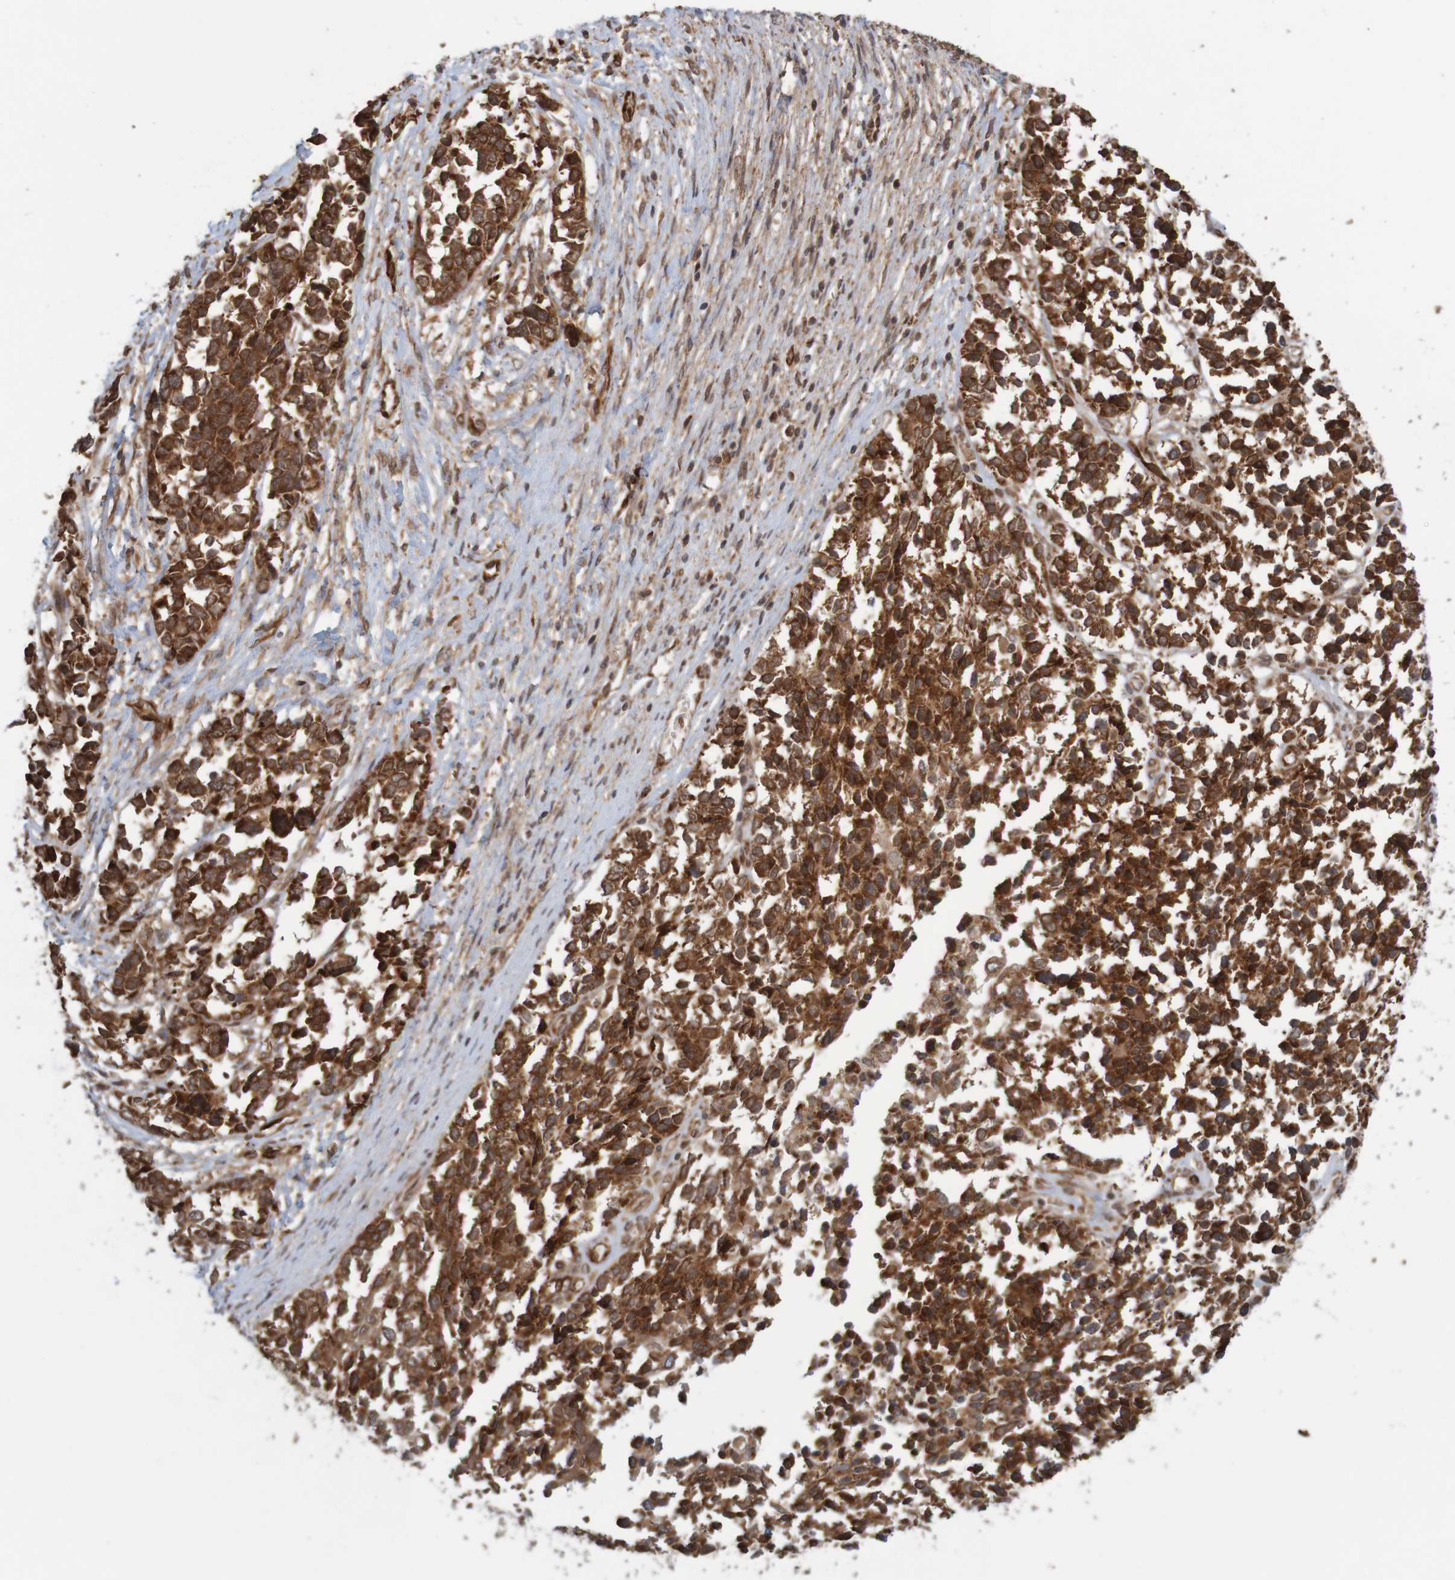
{"staining": {"intensity": "strong", "quantity": ">75%", "location": "cytoplasmic/membranous"}, "tissue": "ovarian cancer", "cell_type": "Tumor cells", "image_type": "cancer", "snomed": [{"axis": "morphology", "description": "Cystadenocarcinoma, serous, NOS"}, {"axis": "topography", "description": "Ovary"}], "caption": "An IHC photomicrograph of tumor tissue is shown. Protein staining in brown shows strong cytoplasmic/membranous positivity in ovarian serous cystadenocarcinoma within tumor cells. Nuclei are stained in blue.", "gene": "MRPL52", "patient": {"sex": "female", "age": 44}}